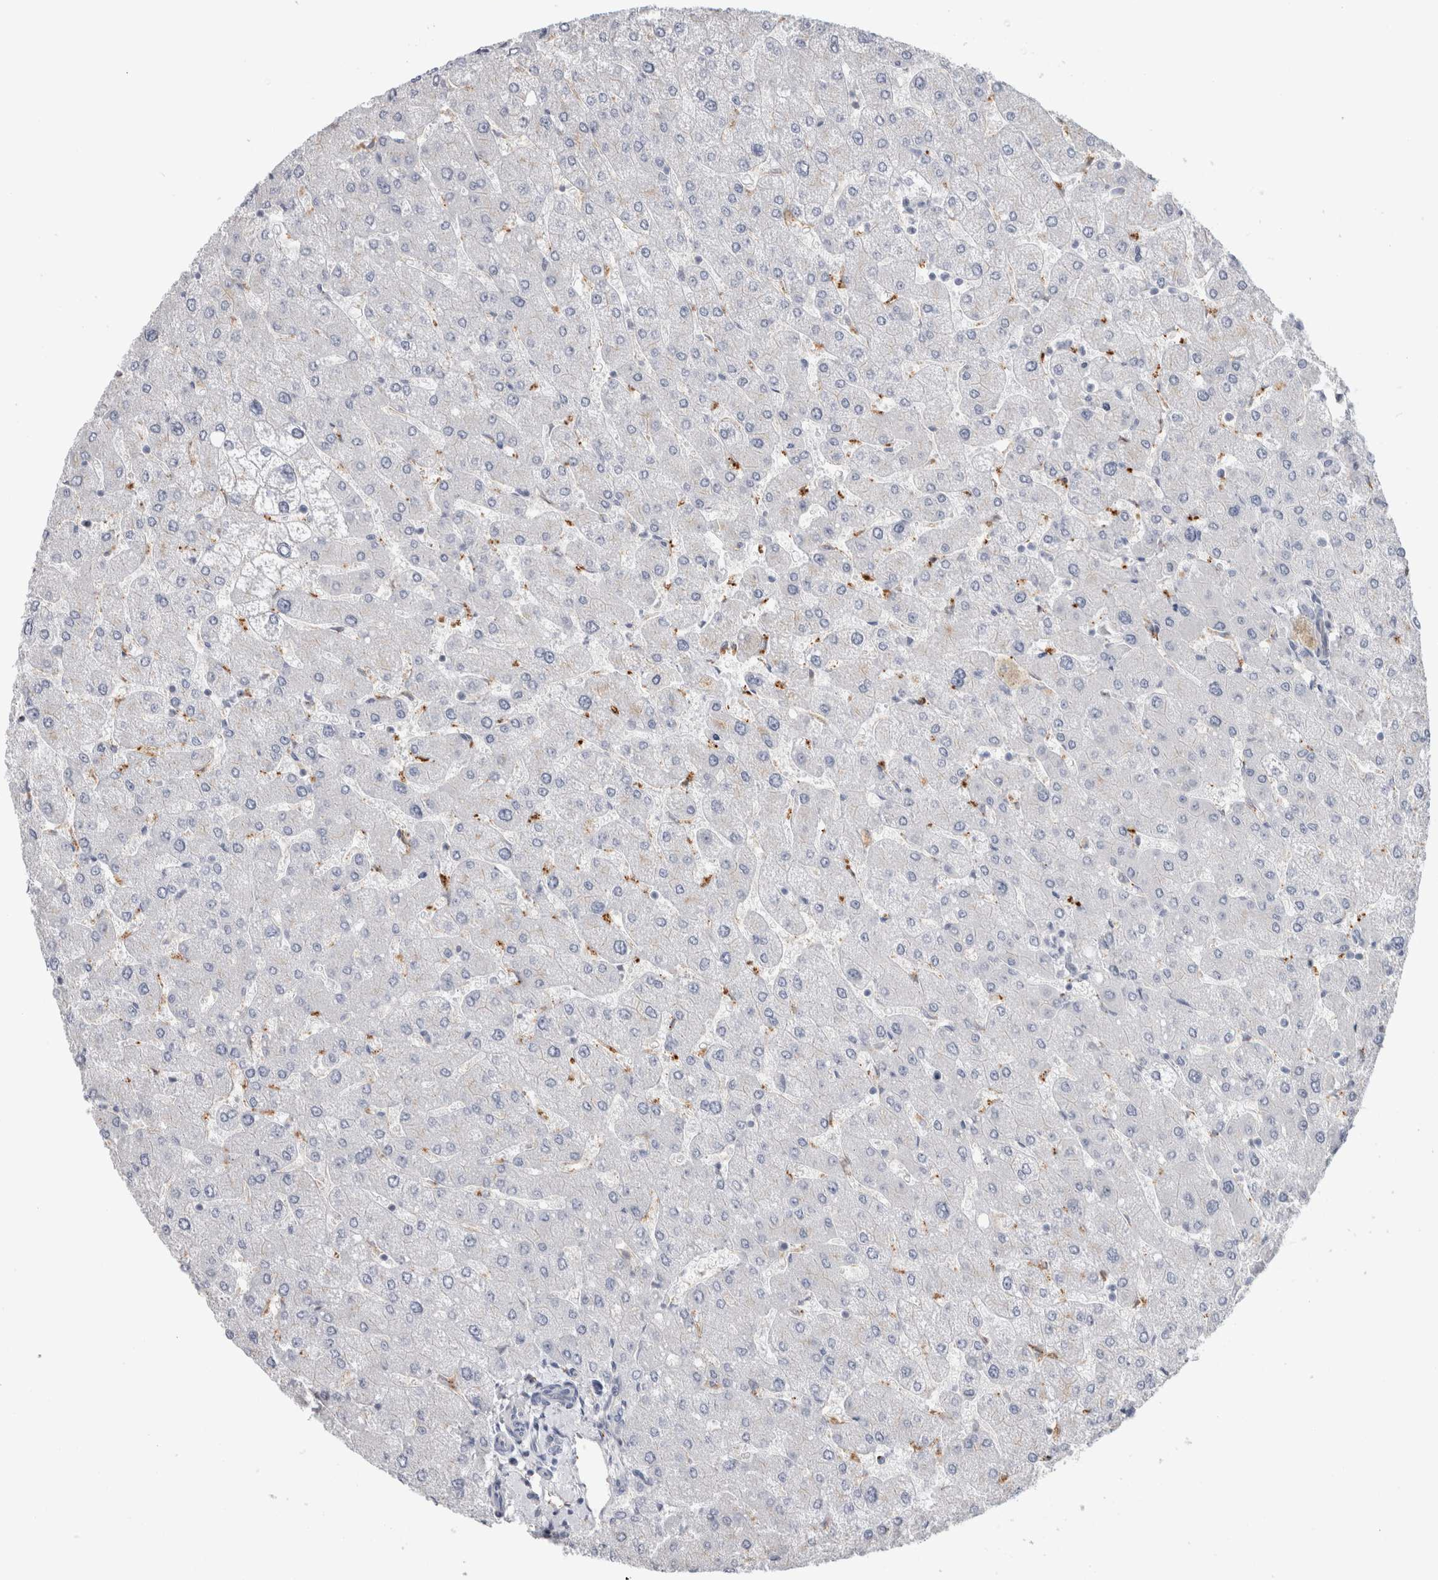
{"staining": {"intensity": "negative", "quantity": "none", "location": "none"}, "tissue": "liver", "cell_type": "Cholangiocytes", "image_type": "normal", "snomed": [{"axis": "morphology", "description": "Normal tissue, NOS"}, {"axis": "topography", "description": "Liver"}], "caption": "There is no significant staining in cholangiocytes of liver. (DAB IHC visualized using brightfield microscopy, high magnification).", "gene": "ANKMY1", "patient": {"sex": "male", "age": 55}}